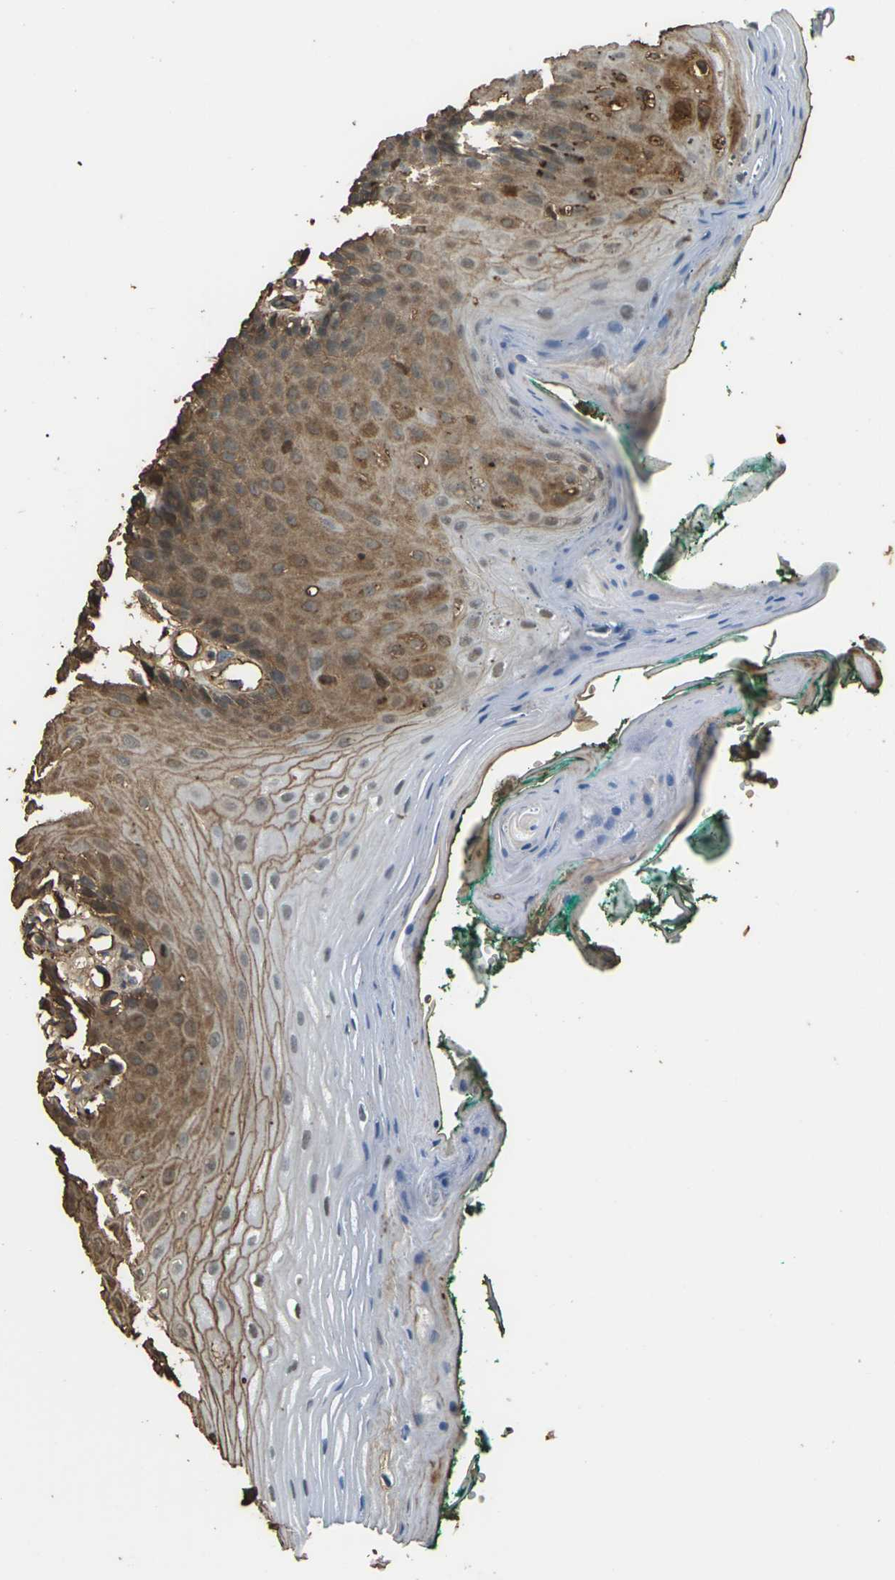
{"staining": {"intensity": "moderate", "quantity": "25%-75%", "location": "cytoplasmic/membranous"}, "tissue": "oral mucosa", "cell_type": "Squamous epithelial cells", "image_type": "normal", "snomed": [{"axis": "morphology", "description": "Normal tissue, NOS"}, {"axis": "topography", "description": "Skeletal muscle"}, {"axis": "topography", "description": "Oral tissue"}, {"axis": "topography", "description": "Peripheral nerve tissue"}], "caption": "Protein analysis of unremarkable oral mucosa shows moderate cytoplasmic/membranous positivity in approximately 25%-75% of squamous epithelial cells. The staining was performed using DAB, with brown indicating positive protein expression. Nuclei are stained blue with hematoxylin.", "gene": "CYP1B1", "patient": {"sex": "female", "age": 84}}